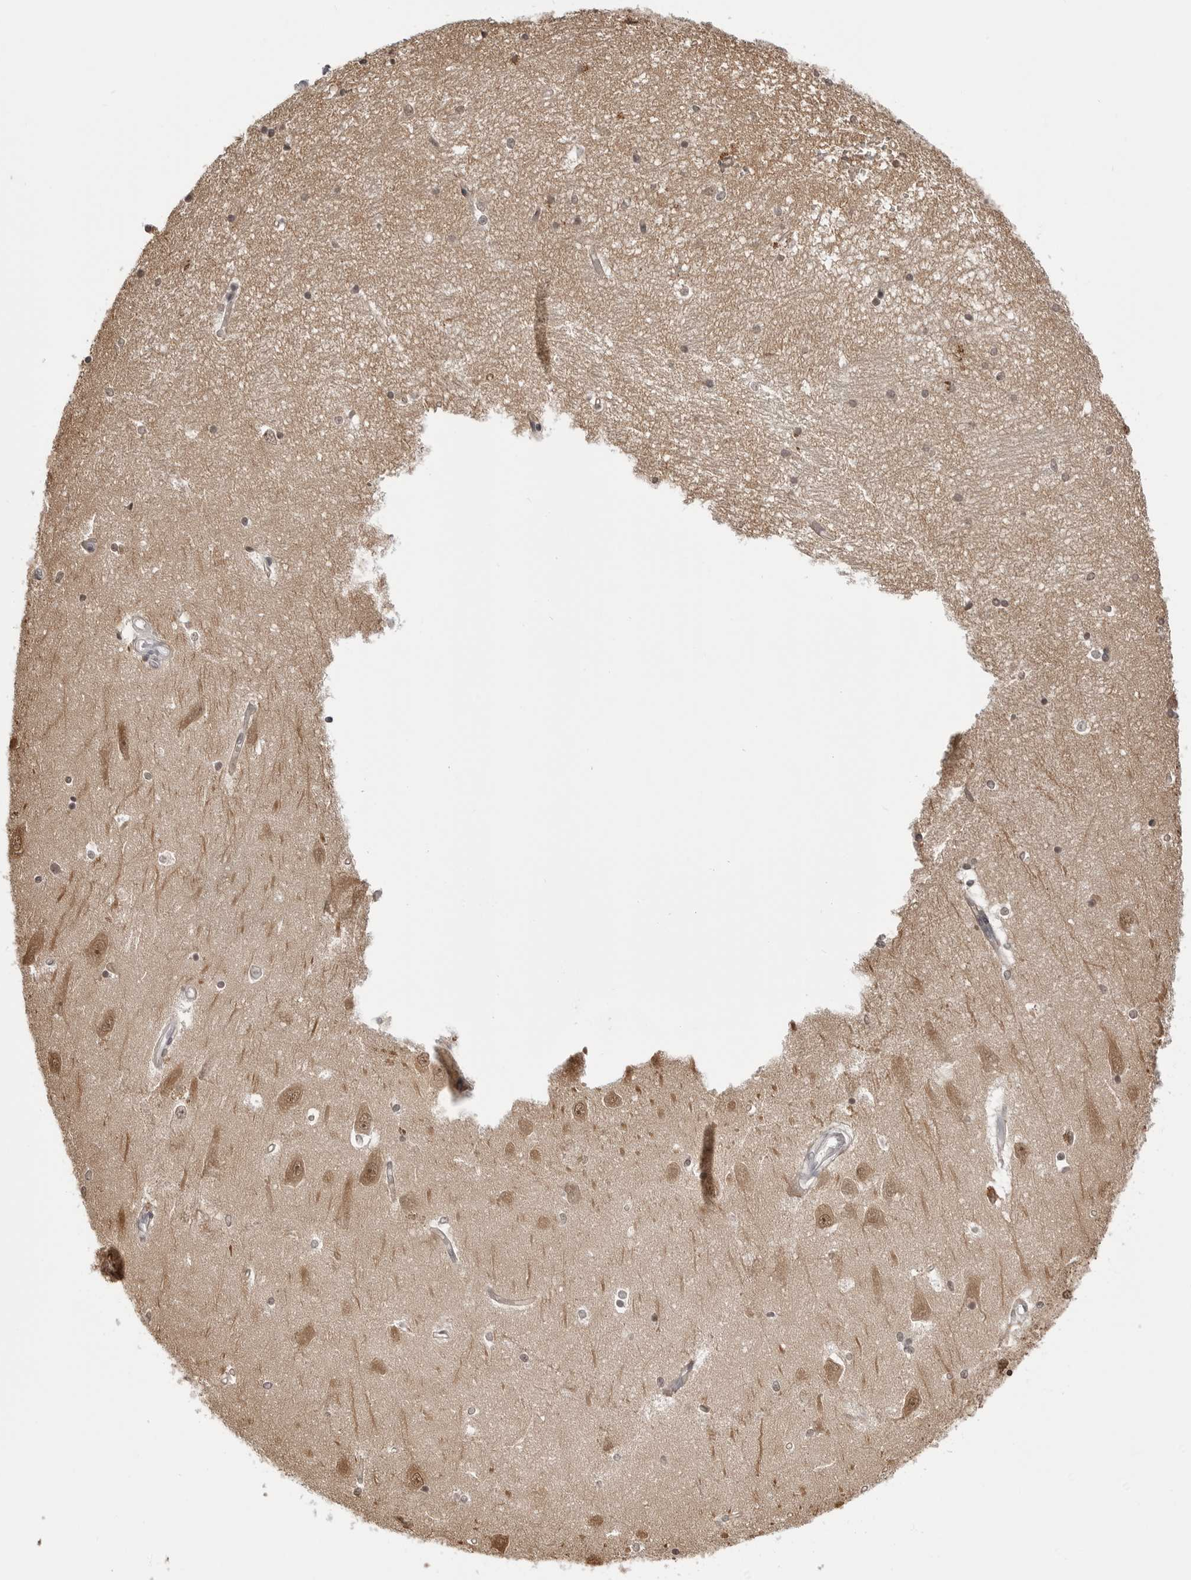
{"staining": {"intensity": "weak", "quantity": "<25%", "location": "cytoplasmic/membranous,nuclear"}, "tissue": "hippocampus", "cell_type": "Glial cells", "image_type": "normal", "snomed": [{"axis": "morphology", "description": "Normal tissue, NOS"}, {"axis": "topography", "description": "Hippocampus"}], "caption": "High power microscopy histopathology image of an IHC image of benign hippocampus, revealing no significant staining in glial cells.", "gene": "YWHAG", "patient": {"sex": "male", "age": 45}}